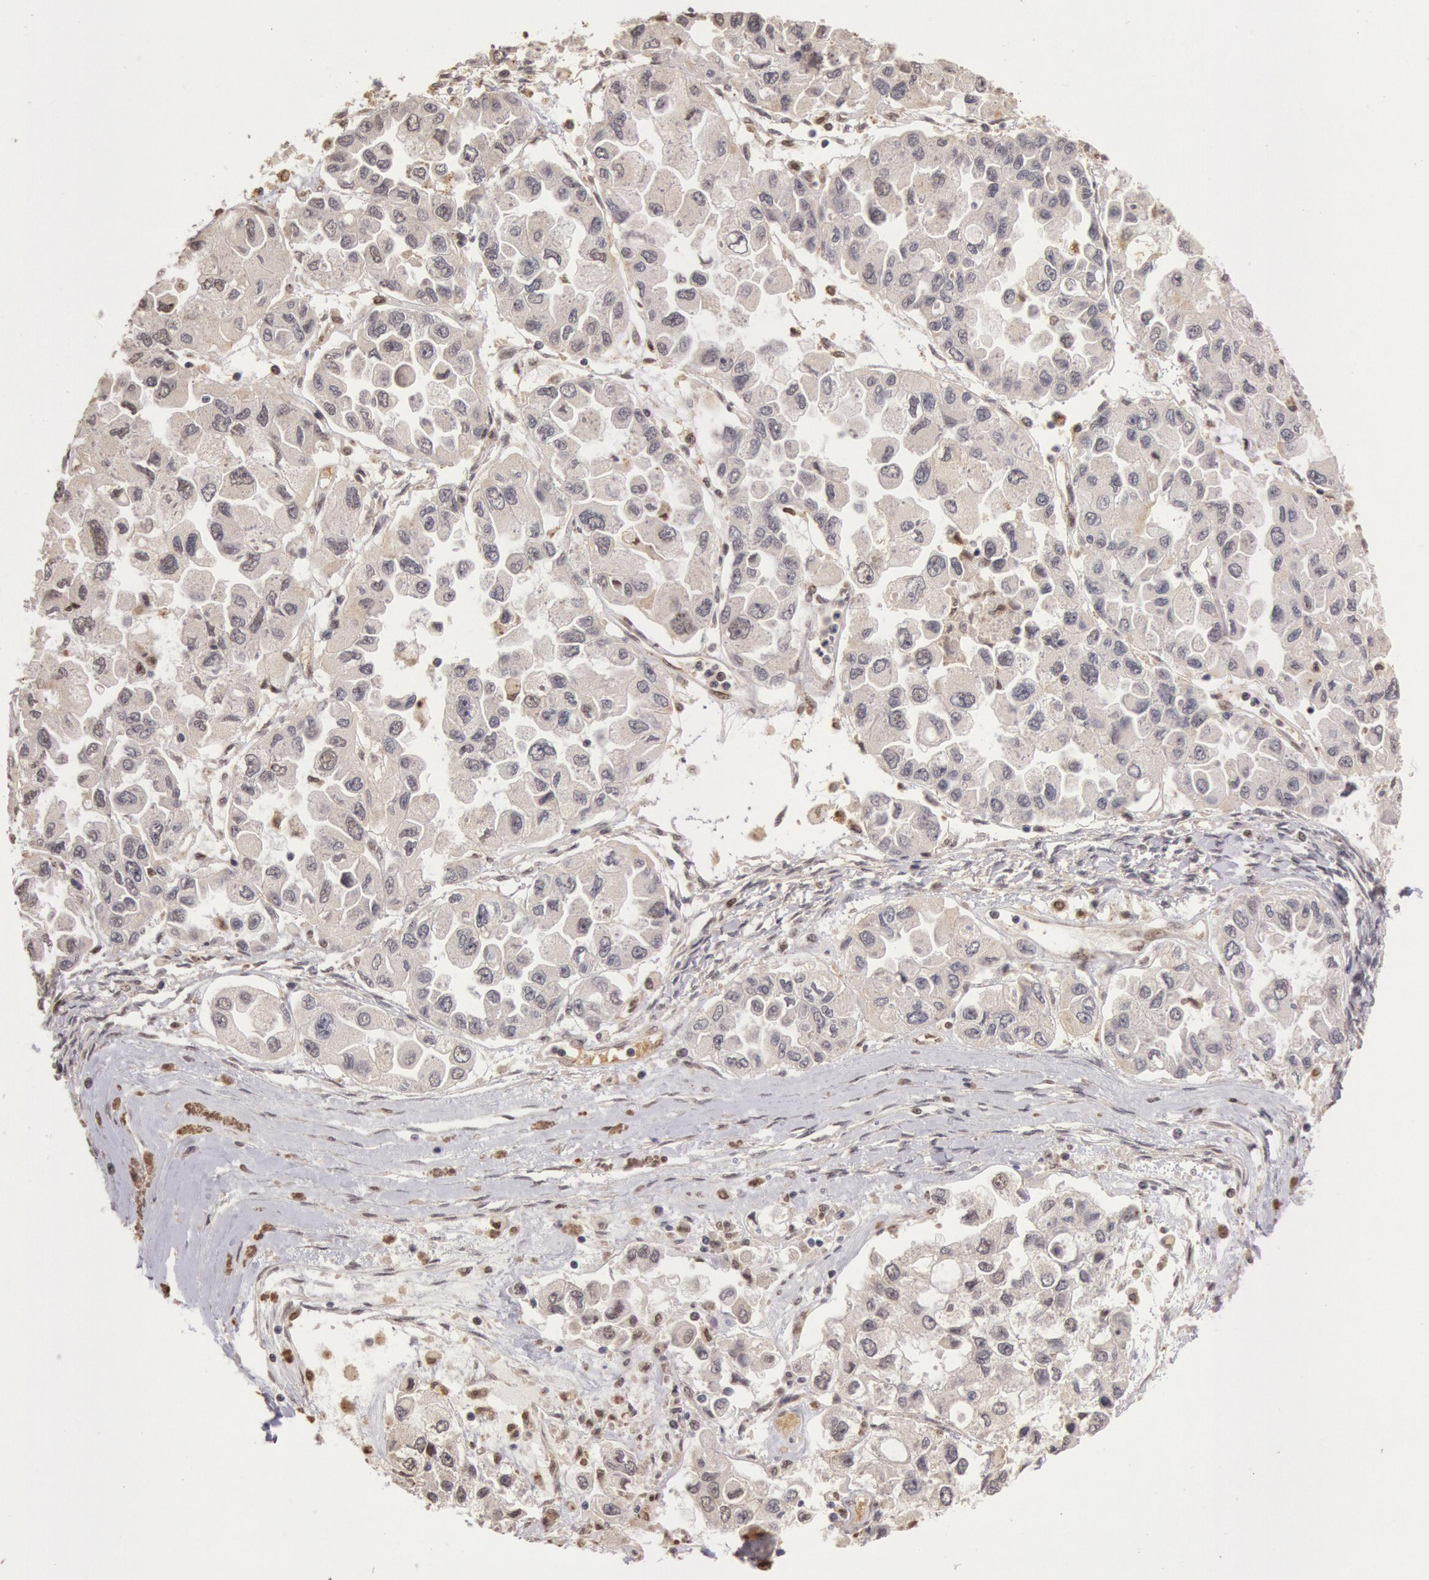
{"staining": {"intensity": "negative", "quantity": "none", "location": "none"}, "tissue": "ovarian cancer", "cell_type": "Tumor cells", "image_type": "cancer", "snomed": [{"axis": "morphology", "description": "Cystadenocarcinoma, serous, NOS"}, {"axis": "topography", "description": "Ovary"}], "caption": "Immunohistochemistry (IHC) histopathology image of neoplastic tissue: ovarian cancer (serous cystadenocarcinoma) stained with DAB (3,3'-diaminobenzidine) shows no significant protein staining in tumor cells.", "gene": "LIG4", "patient": {"sex": "female", "age": 84}}